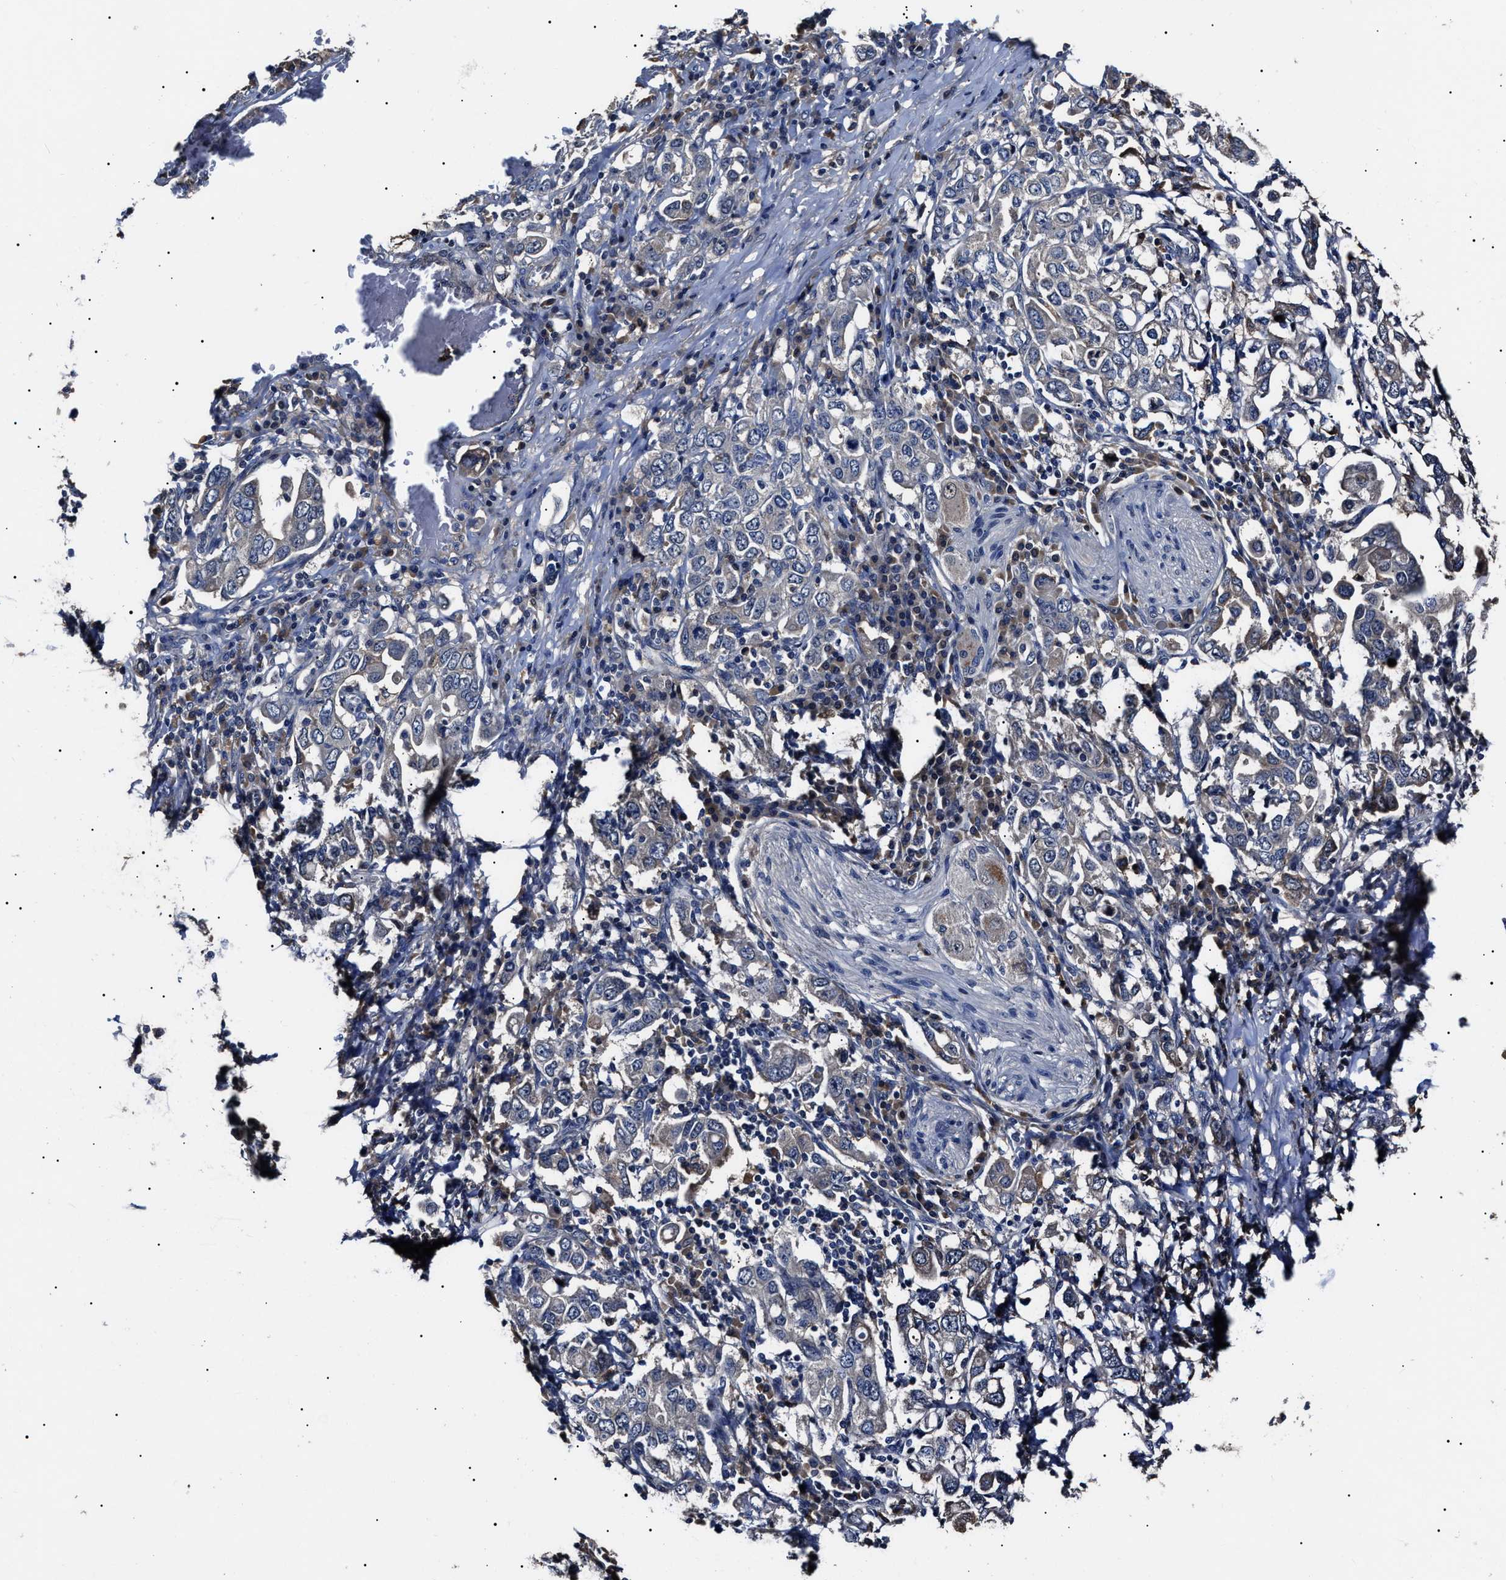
{"staining": {"intensity": "negative", "quantity": "none", "location": "none"}, "tissue": "stomach cancer", "cell_type": "Tumor cells", "image_type": "cancer", "snomed": [{"axis": "morphology", "description": "Adenocarcinoma, NOS"}, {"axis": "topography", "description": "Stomach, upper"}], "caption": "Protein analysis of stomach cancer demonstrates no significant staining in tumor cells.", "gene": "IFT81", "patient": {"sex": "male", "age": 62}}